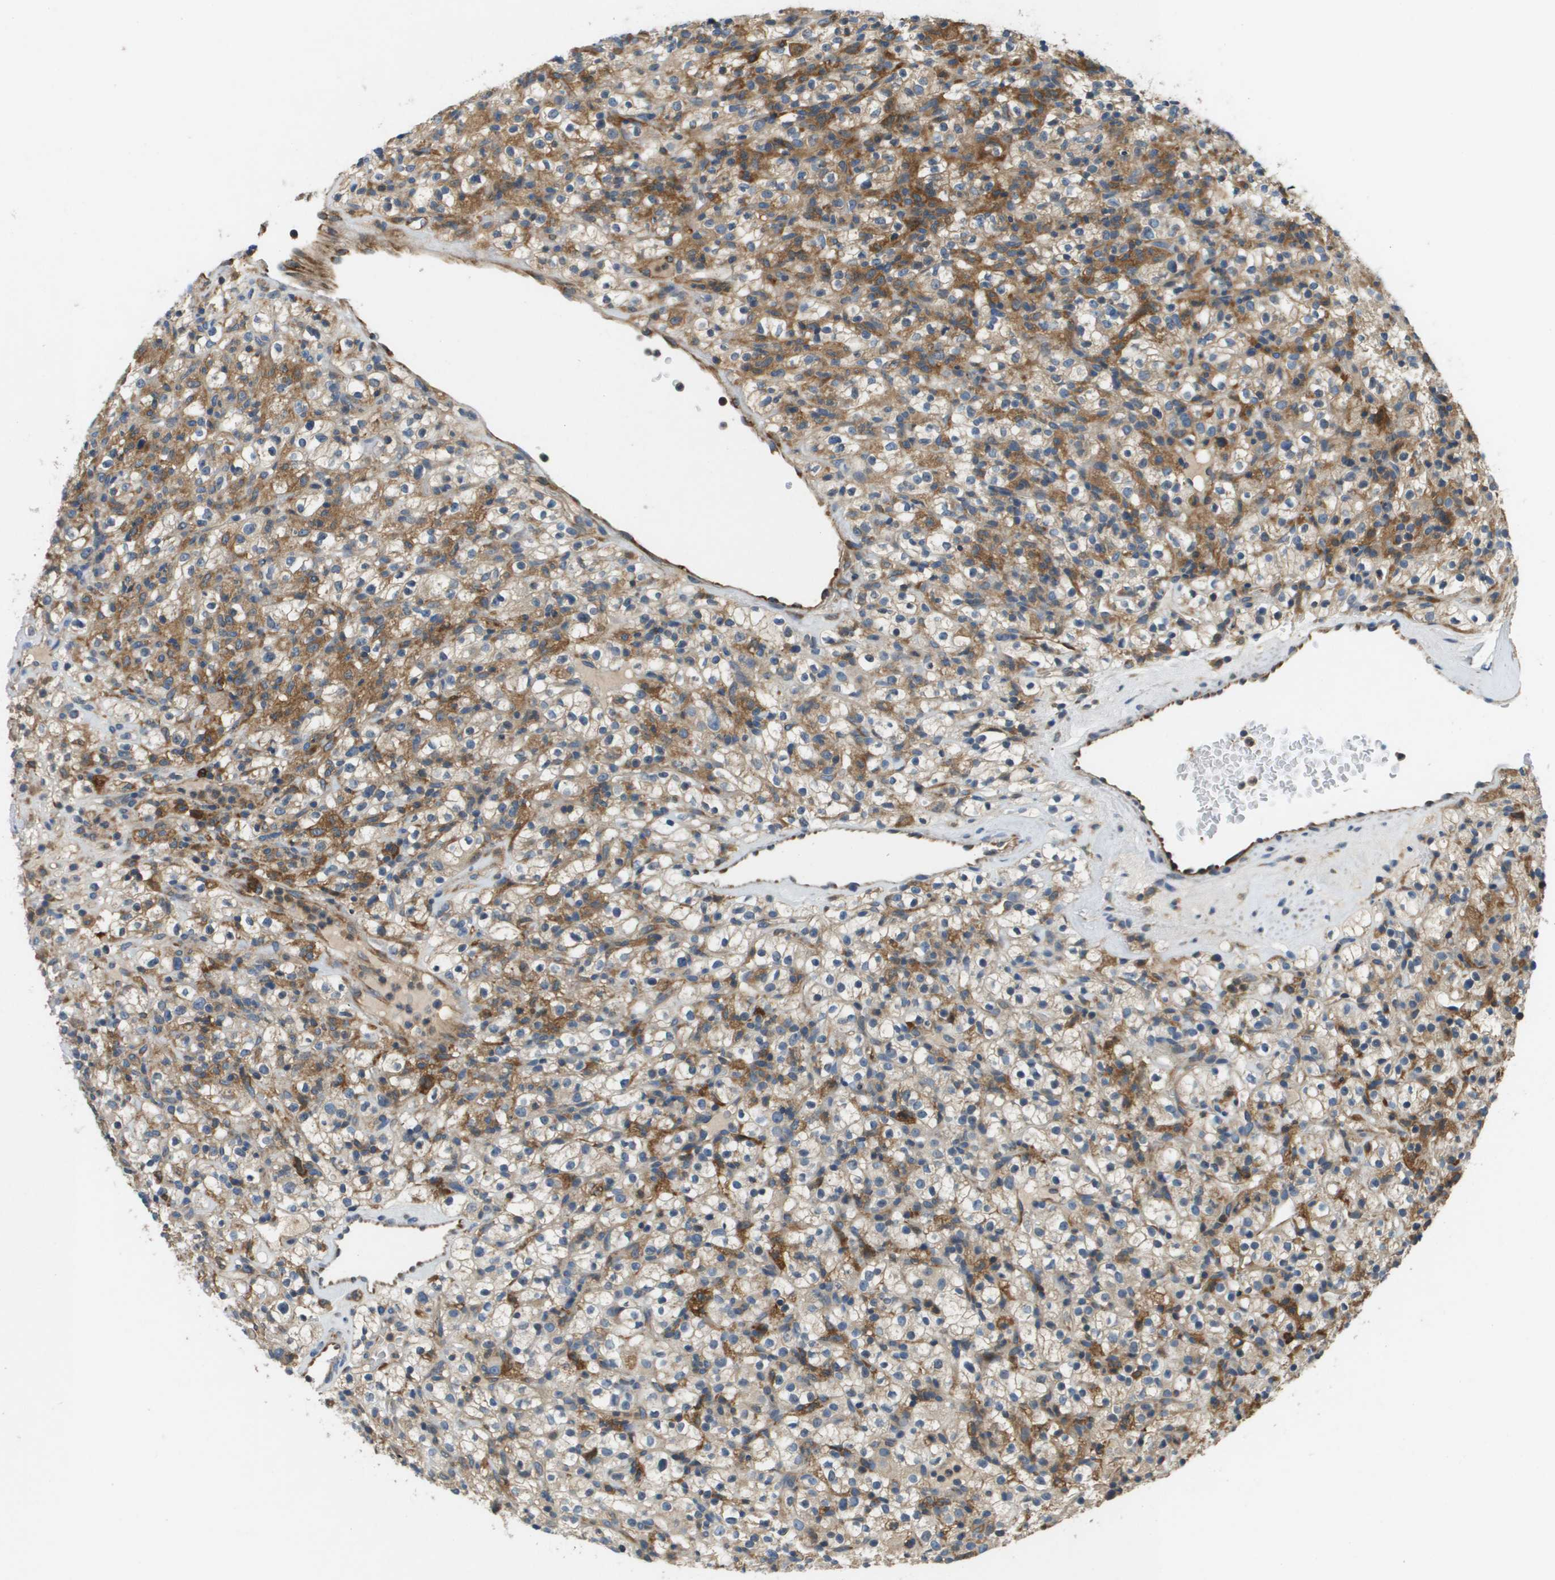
{"staining": {"intensity": "moderate", "quantity": "25%-75%", "location": "cytoplasmic/membranous"}, "tissue": "renal cancer", "cell_type": "Tumor cells", "image_type": "cancer", "snomed": [{"axis": "morphology", "description": "Normal tissue, NOS"}, {"axis": "morphology", "description": "Adenocarcinoma, NOS"}, {"axis": "topography", "description": "Kidney"}], "caption": "Immunohistochemistry (IHC) (DAB) staining of renal cancer (adenocarcinoma) displays moderate cytoplasmic/membranous protein positivity in approximately 25%-75% of tumor cells. The staining is performed using DAB (3,3'-diaminobenzidine) brown chromogen to label protein expression. The nuclei are counter-stained blue using hematoxylin.", "gene": "SAMSN1", "patient": {"sex": "female", "age": 72}}